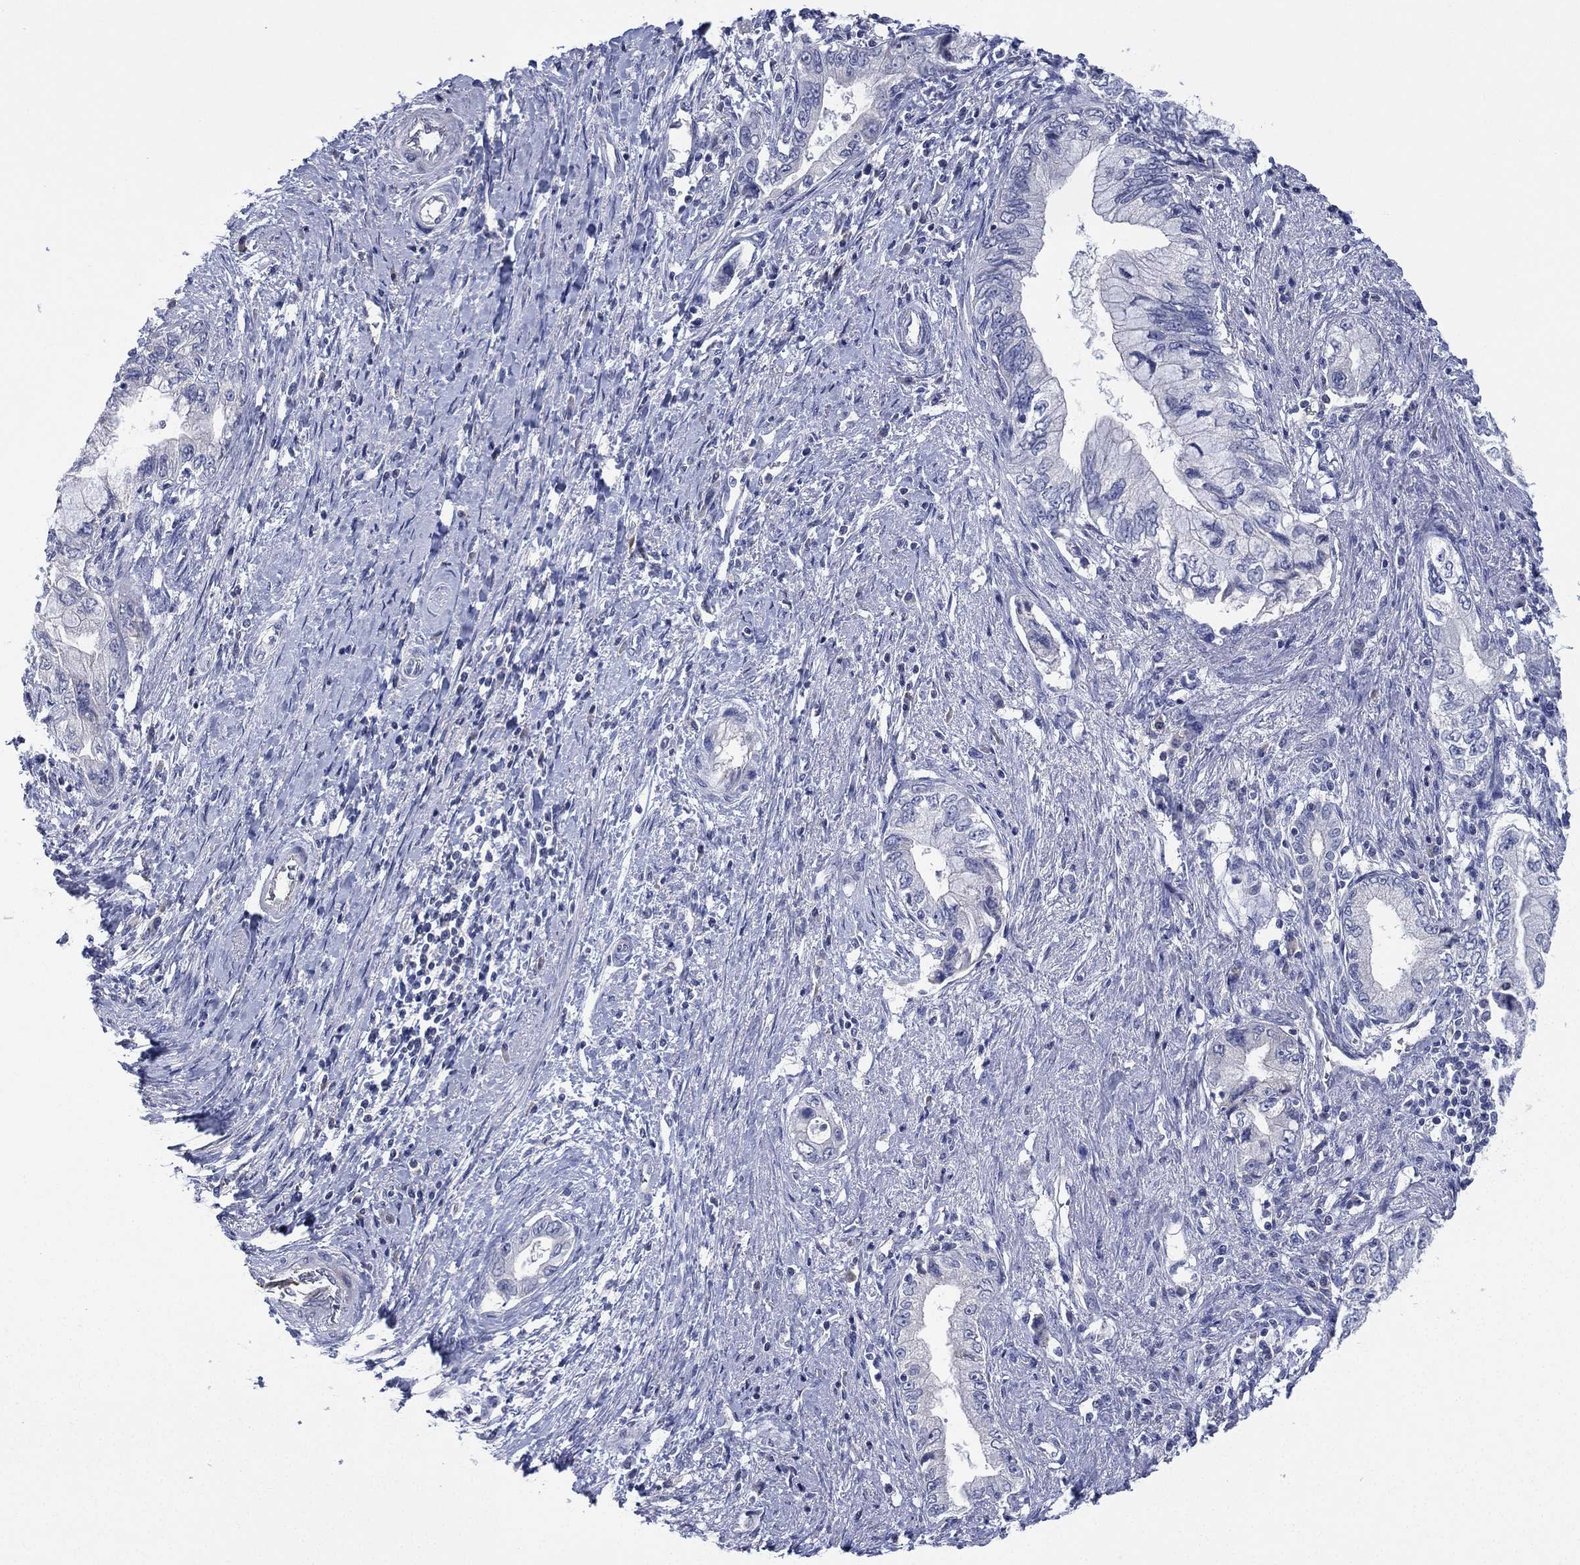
{"staining": {"intensity": "negative", "quantity": "none", "location": "none"}, "tissue": "pancreatic cancer", "cell_type": "Tumor cells", "image_type": "cancer", "snomed": [{"axis": "morphology", "description": "Adenocarcinoma, NOS"}, {"axis": "topography", "description": "Pancreas"}], "caption": "A high-resolution histopathology image shows immunohistochemistry staining of pancreatic cancer (adenocarcinoma), which reveals no significant positivity in tumor cells.", "gene": "KRT35", "patient": {"sex": "female", "age": 73}}